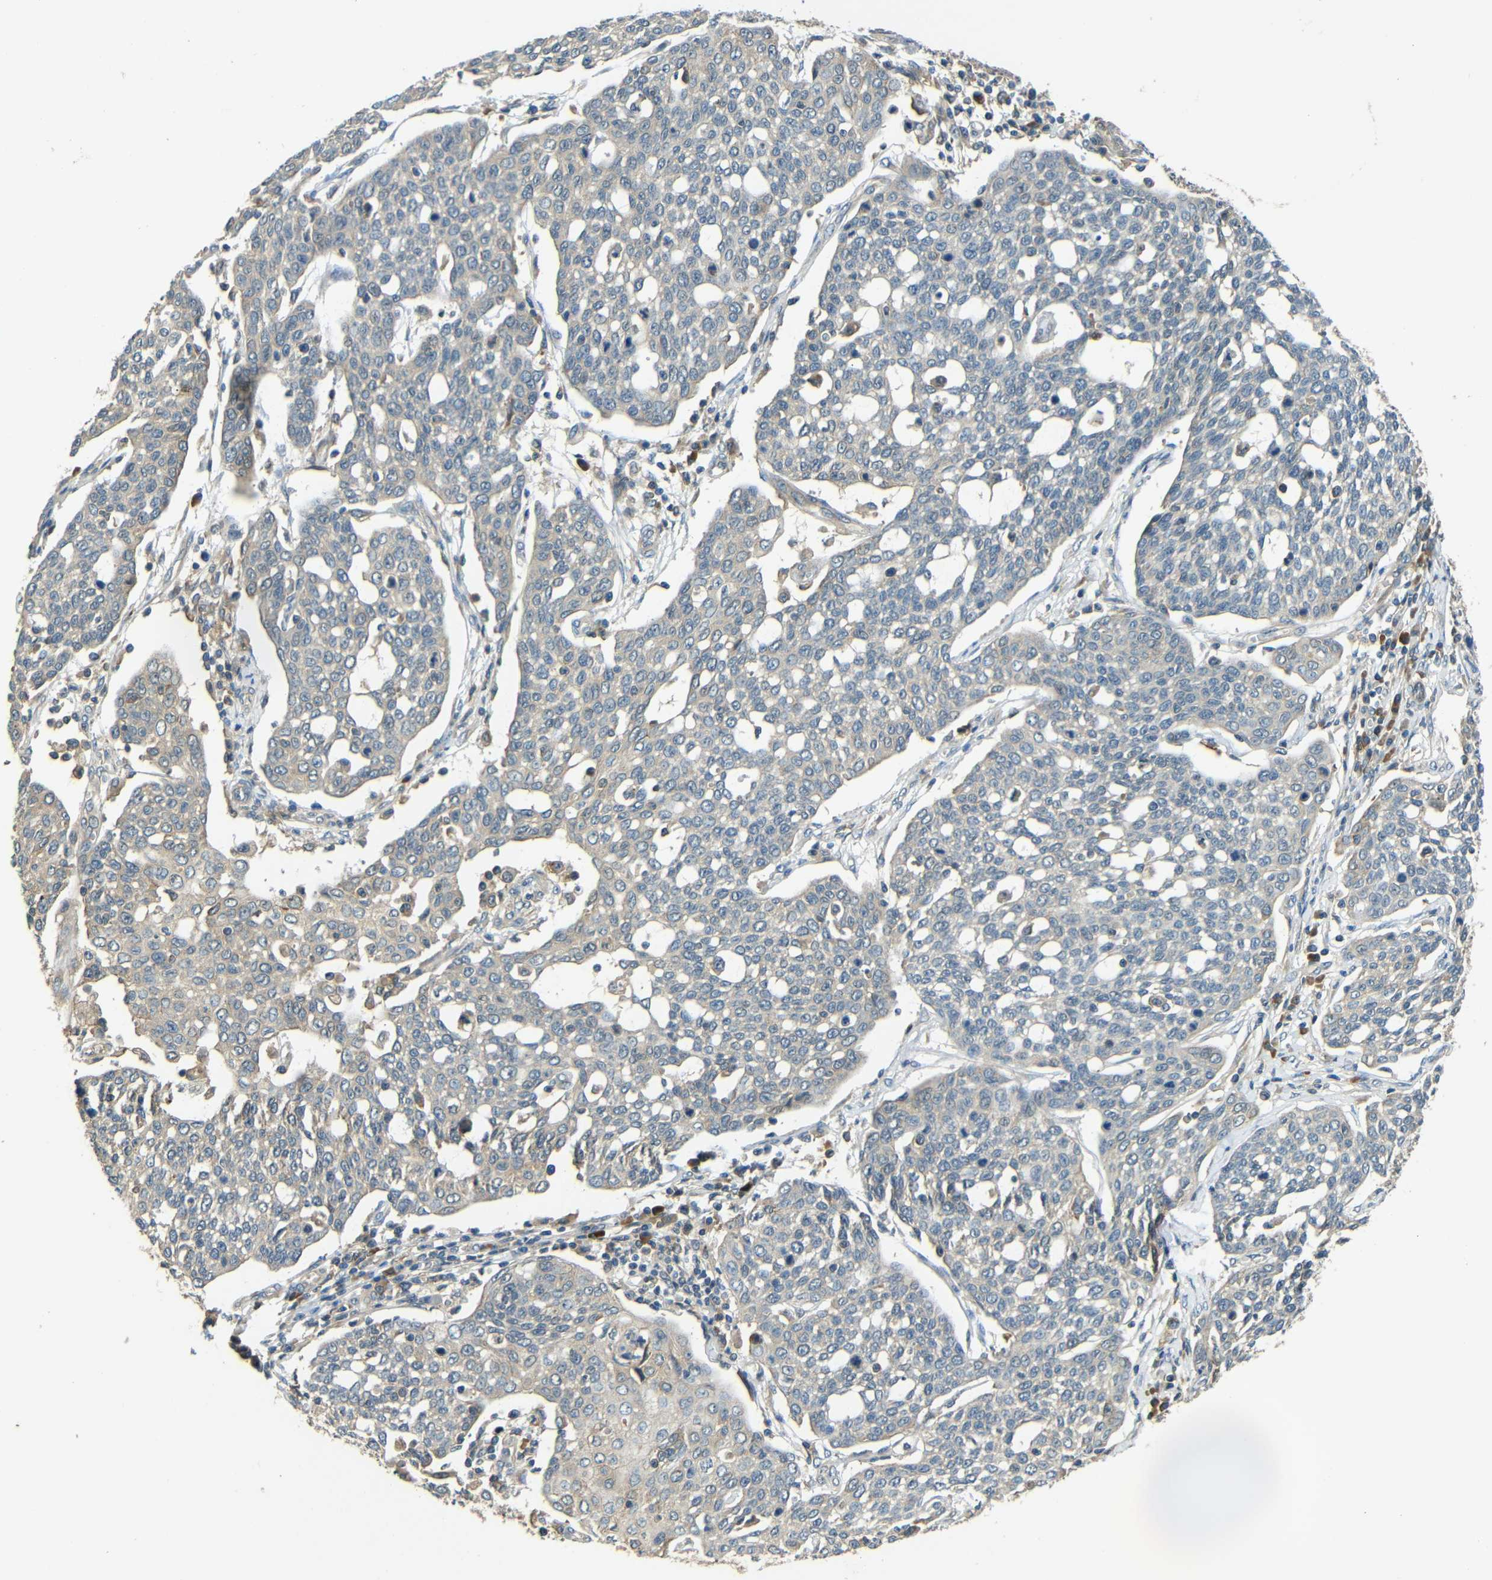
{"staining": {"intensity": "weak", "quantity": "<25%", "location": "cytoplasmic/membranous"}, "tissue": "cervical cancer", "cell_type": "Tumor cells", "image_type": "cancer", "snomed": [{"axis": "morphology", "description": "Squamous cell carcinoma, NOS"}, {"axis": "topography", "description": "Cervix"}], "caption": "An image of cervical cancer stained for a protein displays no brown staining in tumor cells.", "gene": "FNDC3A", "patient": {"sex": "female", "age": 34}}